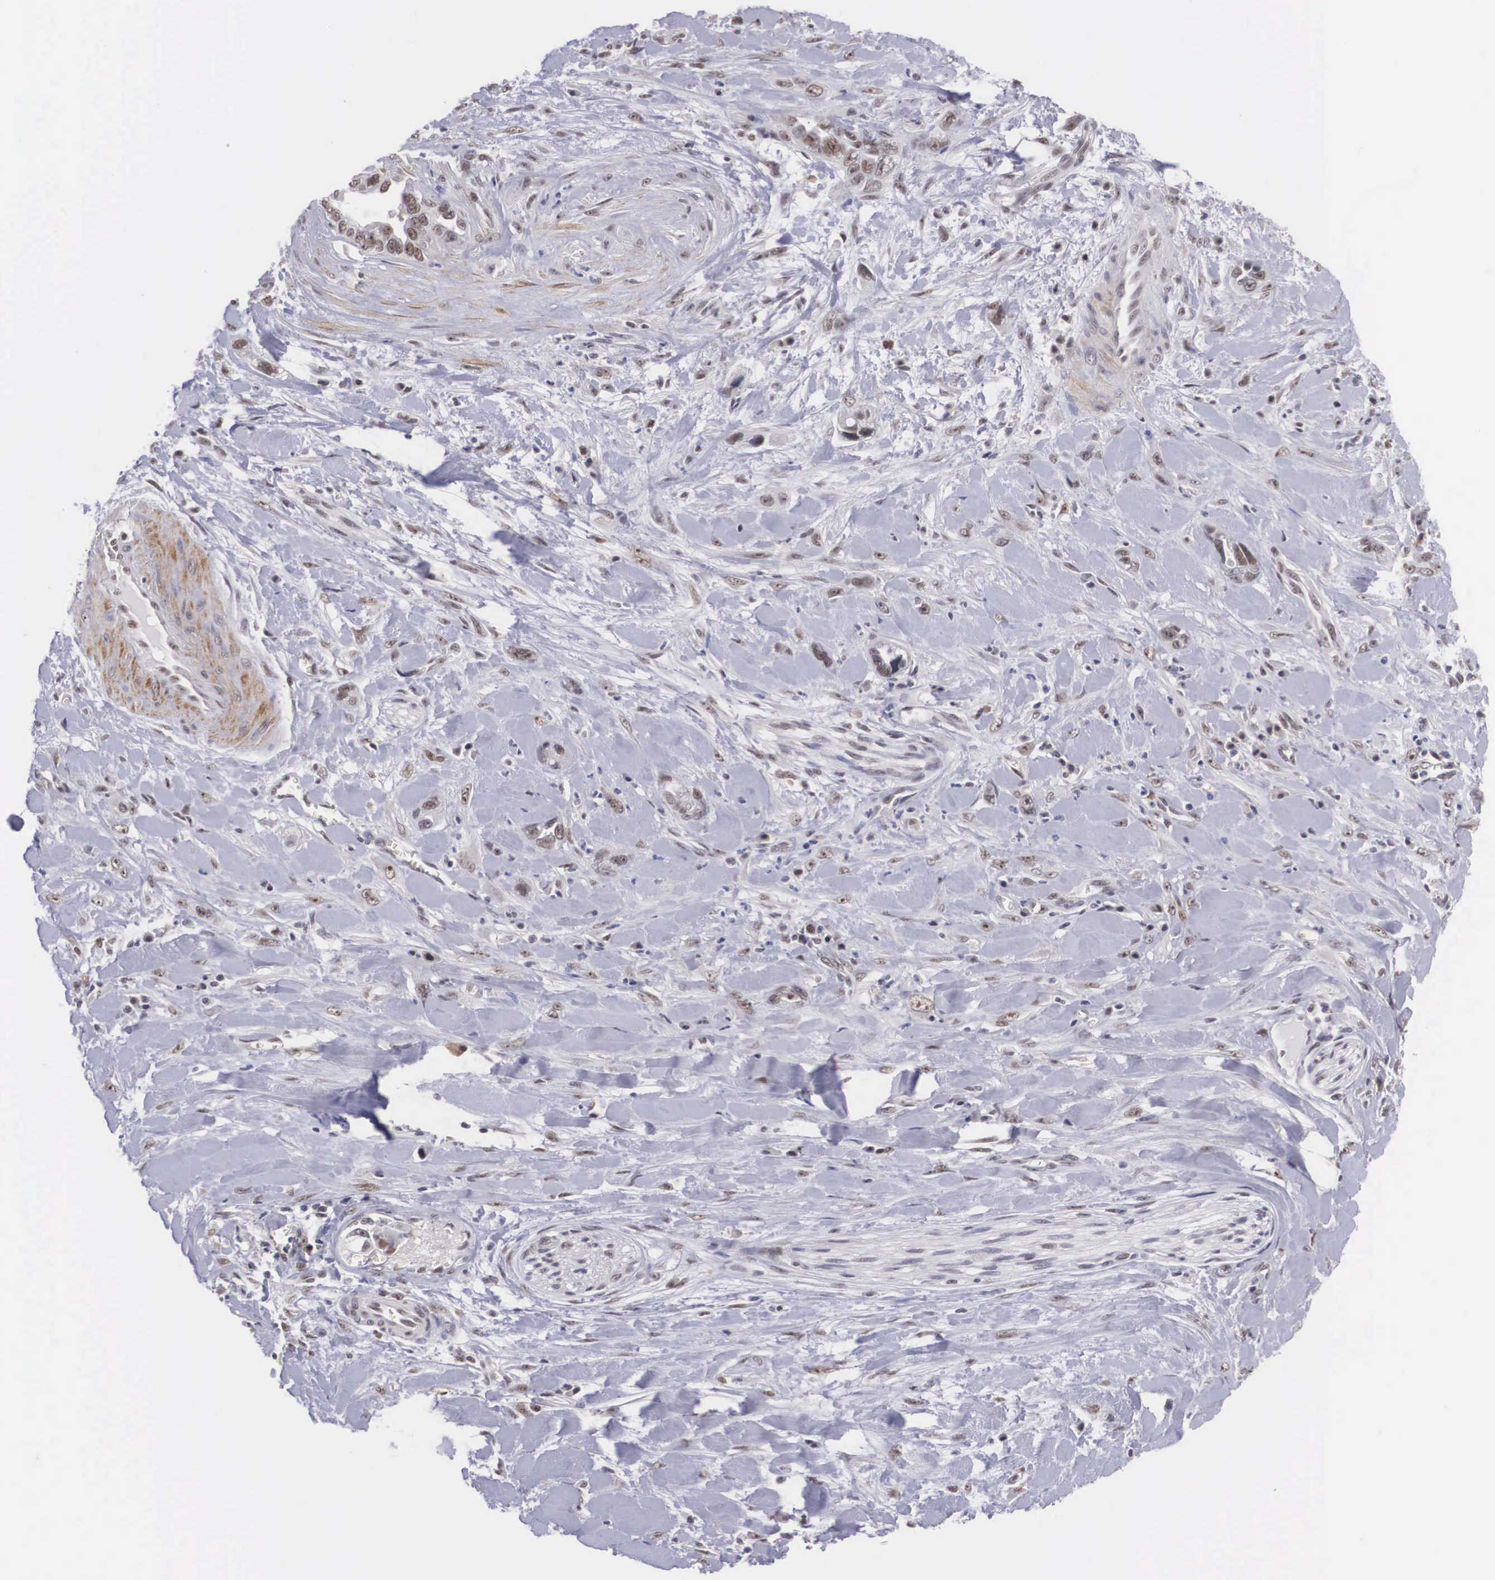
{"staining": {"intensity": "weak", "quantity": "<25%", "location": "nuclear"}, "tissue": "pancreatic cancer", "cell_type": "Tumor cells", "image_type": "cancer", "snomed": [{"axis": "morphology", "description": "Adenocarcinoma, NOS"}, {"axis": "topography", "description": "Pancreas"}], "caption": "This image is of pancreatic cancer stained with IHC to label a protein in brown with the nuclei are counter-stained blue. There is no positivity in tumor cells.", "gene": "ZNF275", "patient": {"sex": "male", "age": 69}}